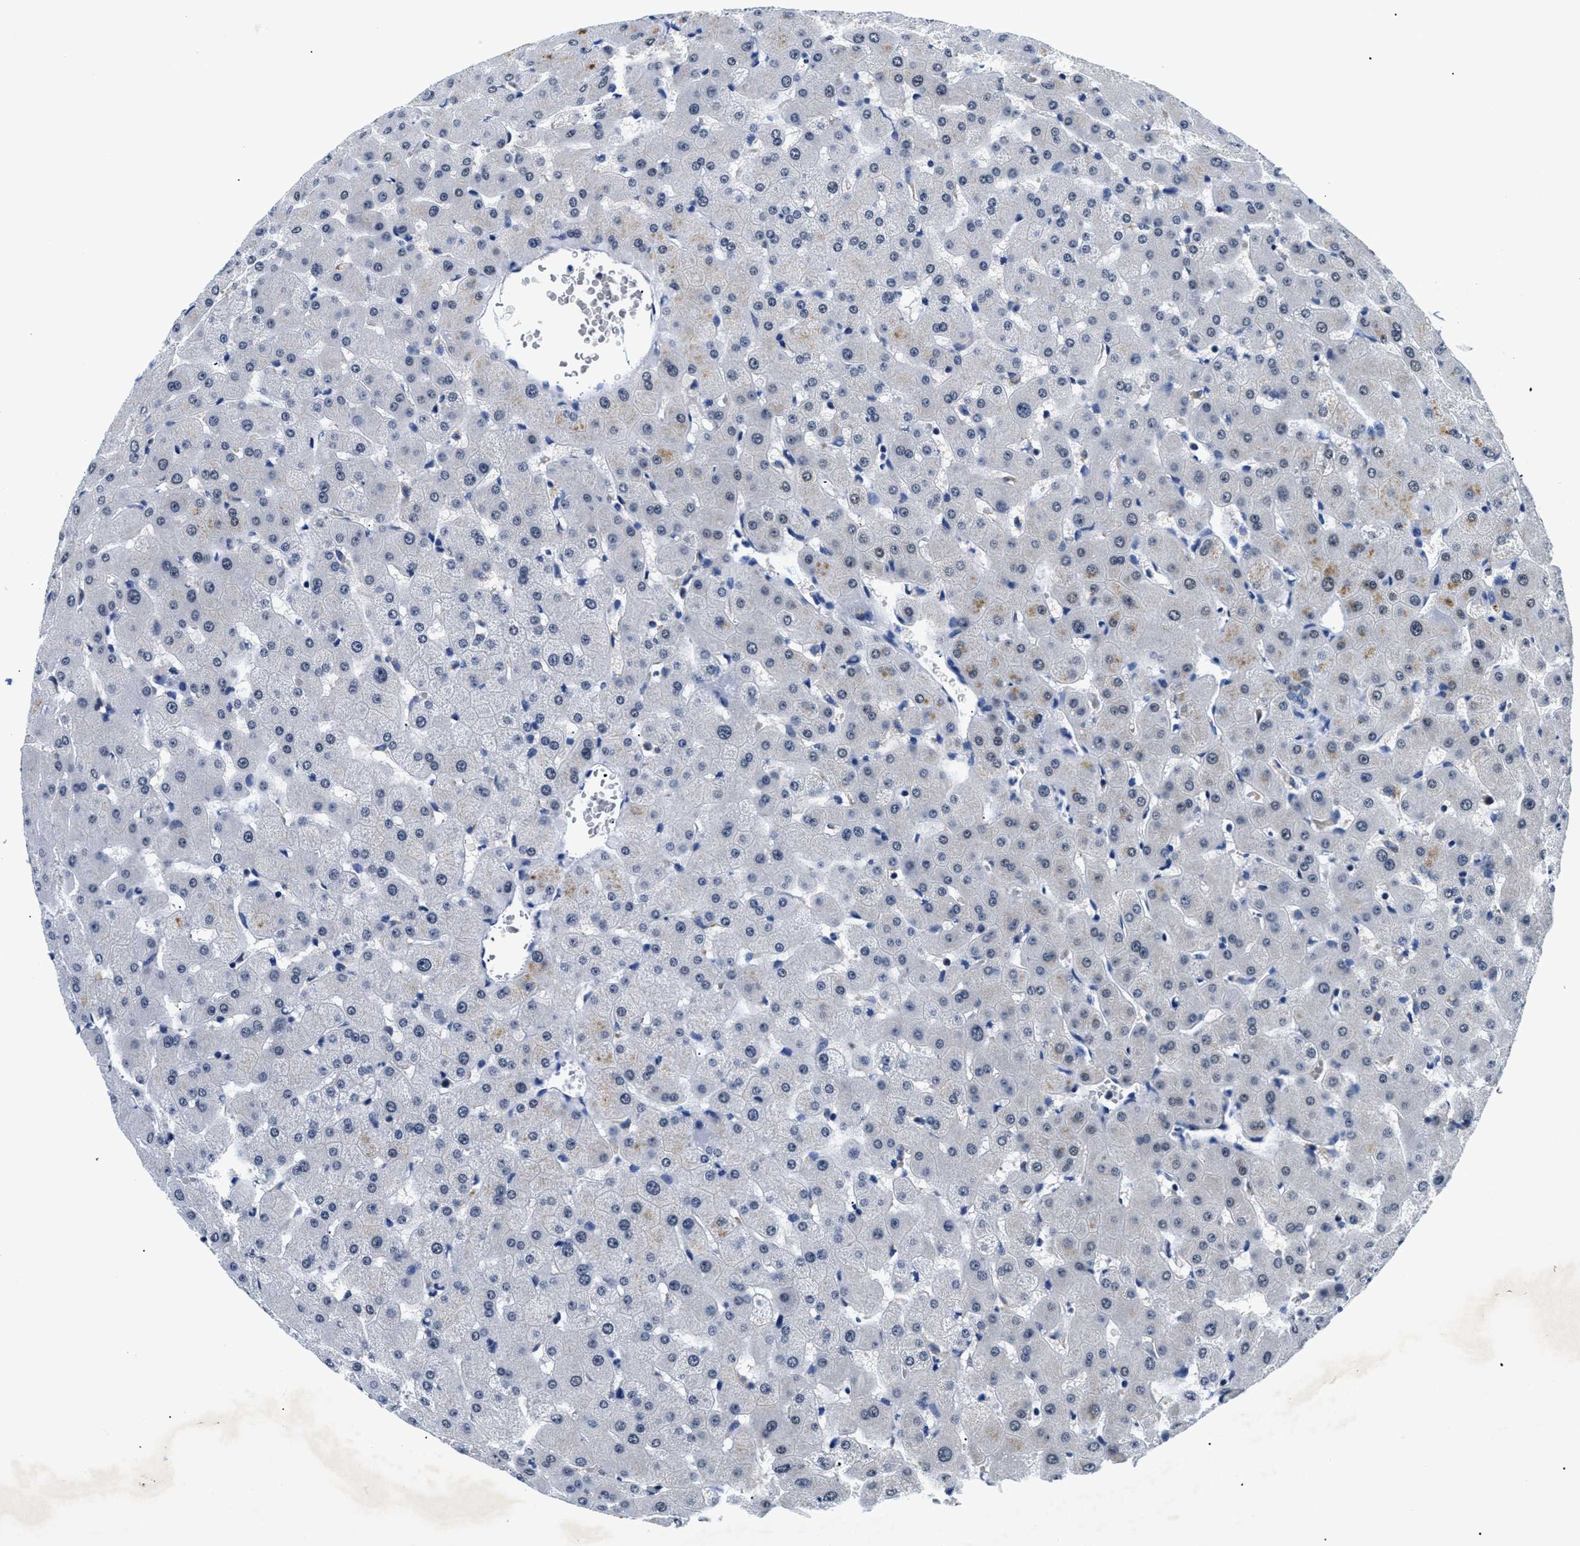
{"staining": {"intensity": "negative", "quantity": "none", "location": "none"}, "tissue": "liver", "cell_type": "Cholangiocytes", "image_type": "normal", "snomed": [{"axis": "morphology", "description": "Normal tissue, NOS"}, {"axis": "topography", "description": "Liver"}], "caption": "There is no significant staining in cholangiocytes of liver. (DAB immunohistochemistry (IHC) with hematoxylin counter stain).", "gene": "MEA1", "patient": {"sex": "female", "age": 63}}